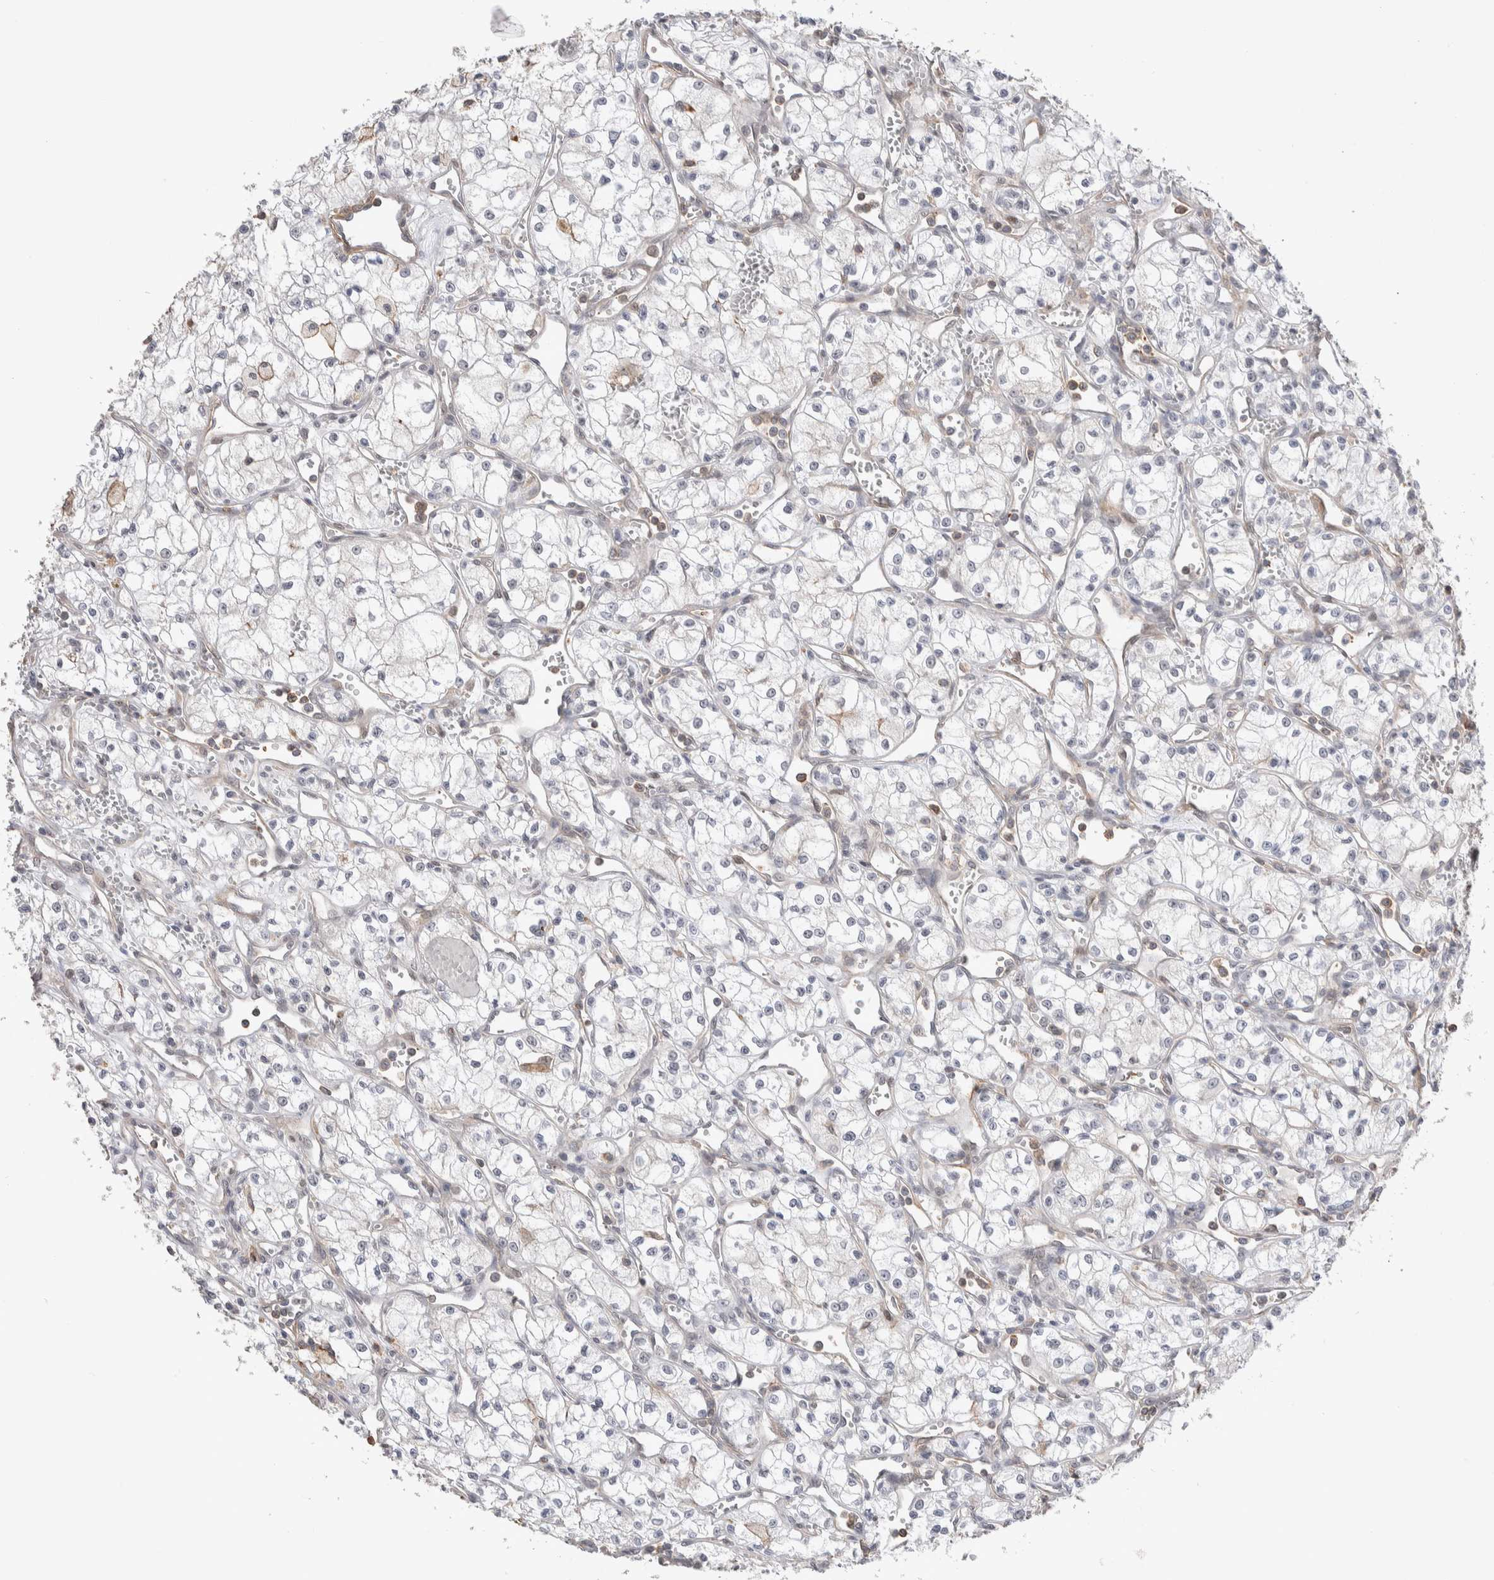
{"staining": {"intensity": "negative", "quantity": "none", "location": "none"}, "tissue": "renal cancer", "cell_type": "Tumor cells", "image_type": "cancer", "snomed": [{"axis": "morphology", "description": "Adenocarcinoma, NOS"}, {"axis": "topography", "description": "Kidney"}], "caption": "High power microscopy image of an immunohistochemistry micrograph of renal cancer, revealing no significant expression in tumor cells.", "gene": "ZNF704", "patient": {"sex": "male", "age": 59}}